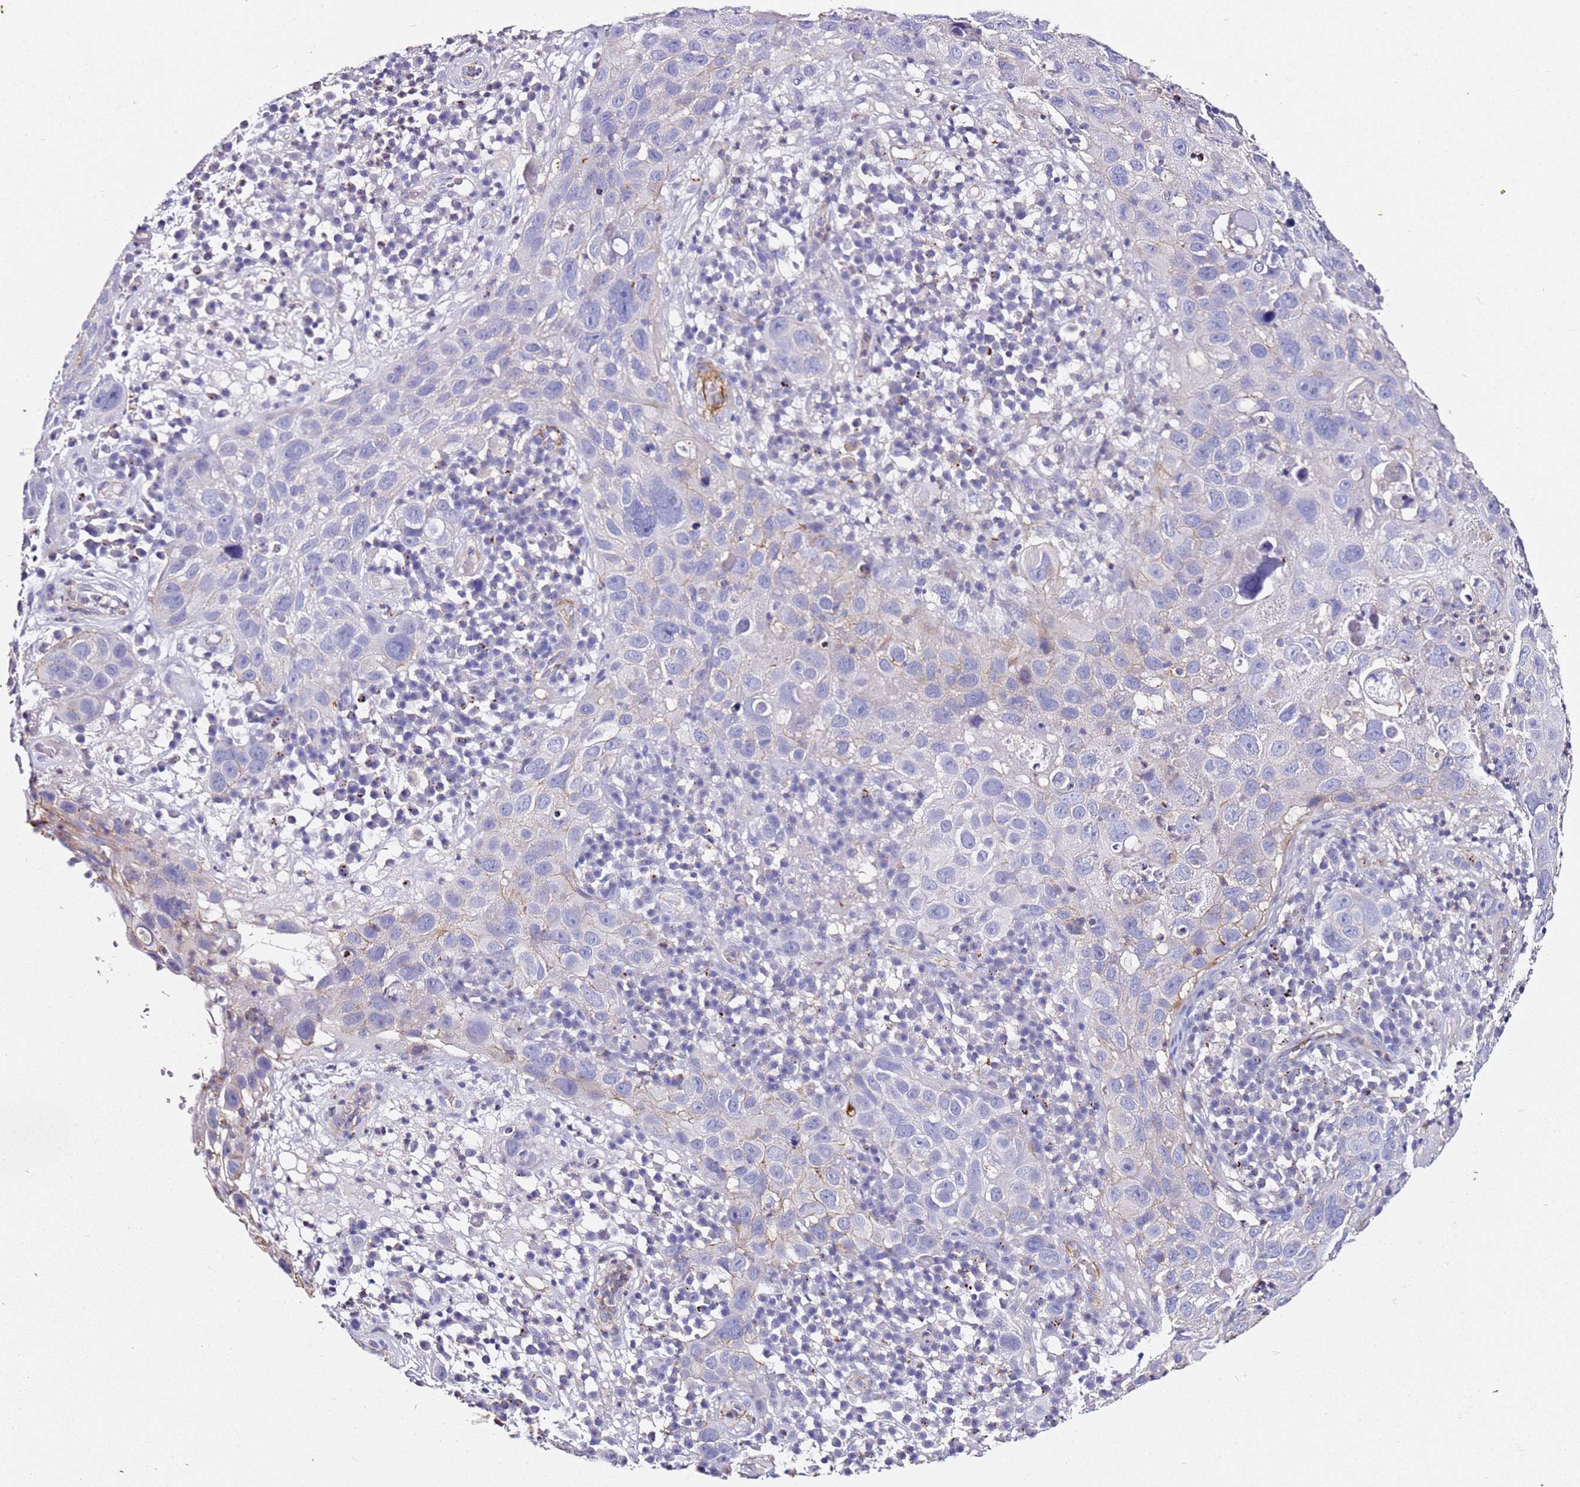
{"staining": {"intensity": "negative", "quantity": "none", "location": "none"}, "tissue": "skin cancer", "cell_type": "Tumor cells", "image_type": "cancer", "snomed": [{"axis": "morphology", "description": "Squamous cell carcinoma in situ, NOS"}, {"axis": "morphology", "description": "Squamous cell carcinoma, NOS"}, {"axis": "topography", "description": "Skin"}], "caption": "IHC histopathology image of neoplastic tissue: skin cancer stained with DAB displays no significant protein positivity in tumor cells.", "gene": "ZNF671", "patient": {"sex": "male", "age": 93}}